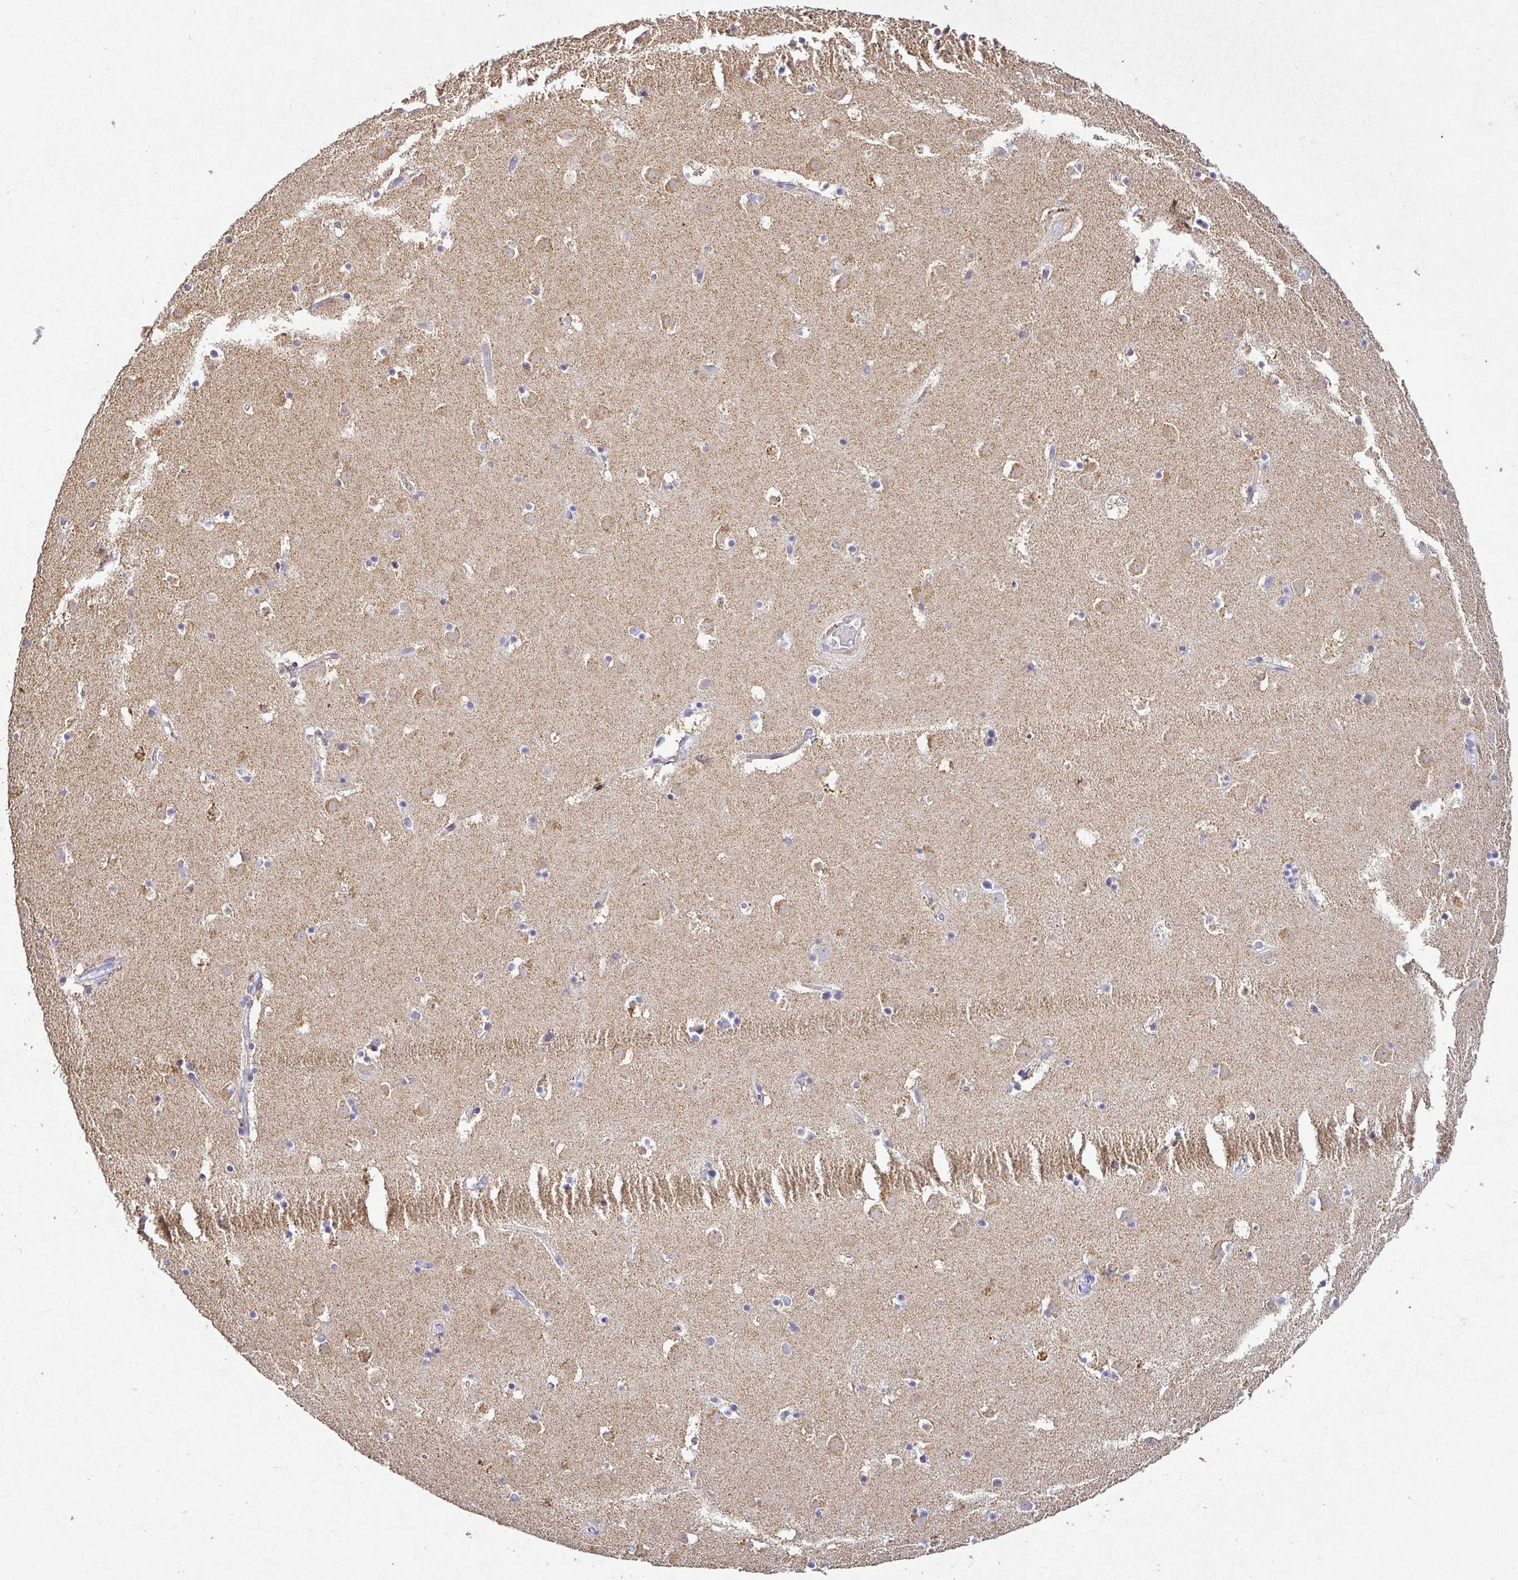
{"staining": {"intensity": "negative", "quantity": "none", "location": "none"}, "tissue": "caudate", "cell_type": "Glial cells", "image_type": "normal", "snomed": [{"axis": "morphology", "description": "Normal tissue, NOS"}, {"axis": "topography", "description": "Lateral ventricle wall"}], "caption": "Normal caudate was stained to show a protein in brown. There is no significant staining in glial cells.", "gene": "RPS2", "patient": {"sex": "male", "age": 37}}